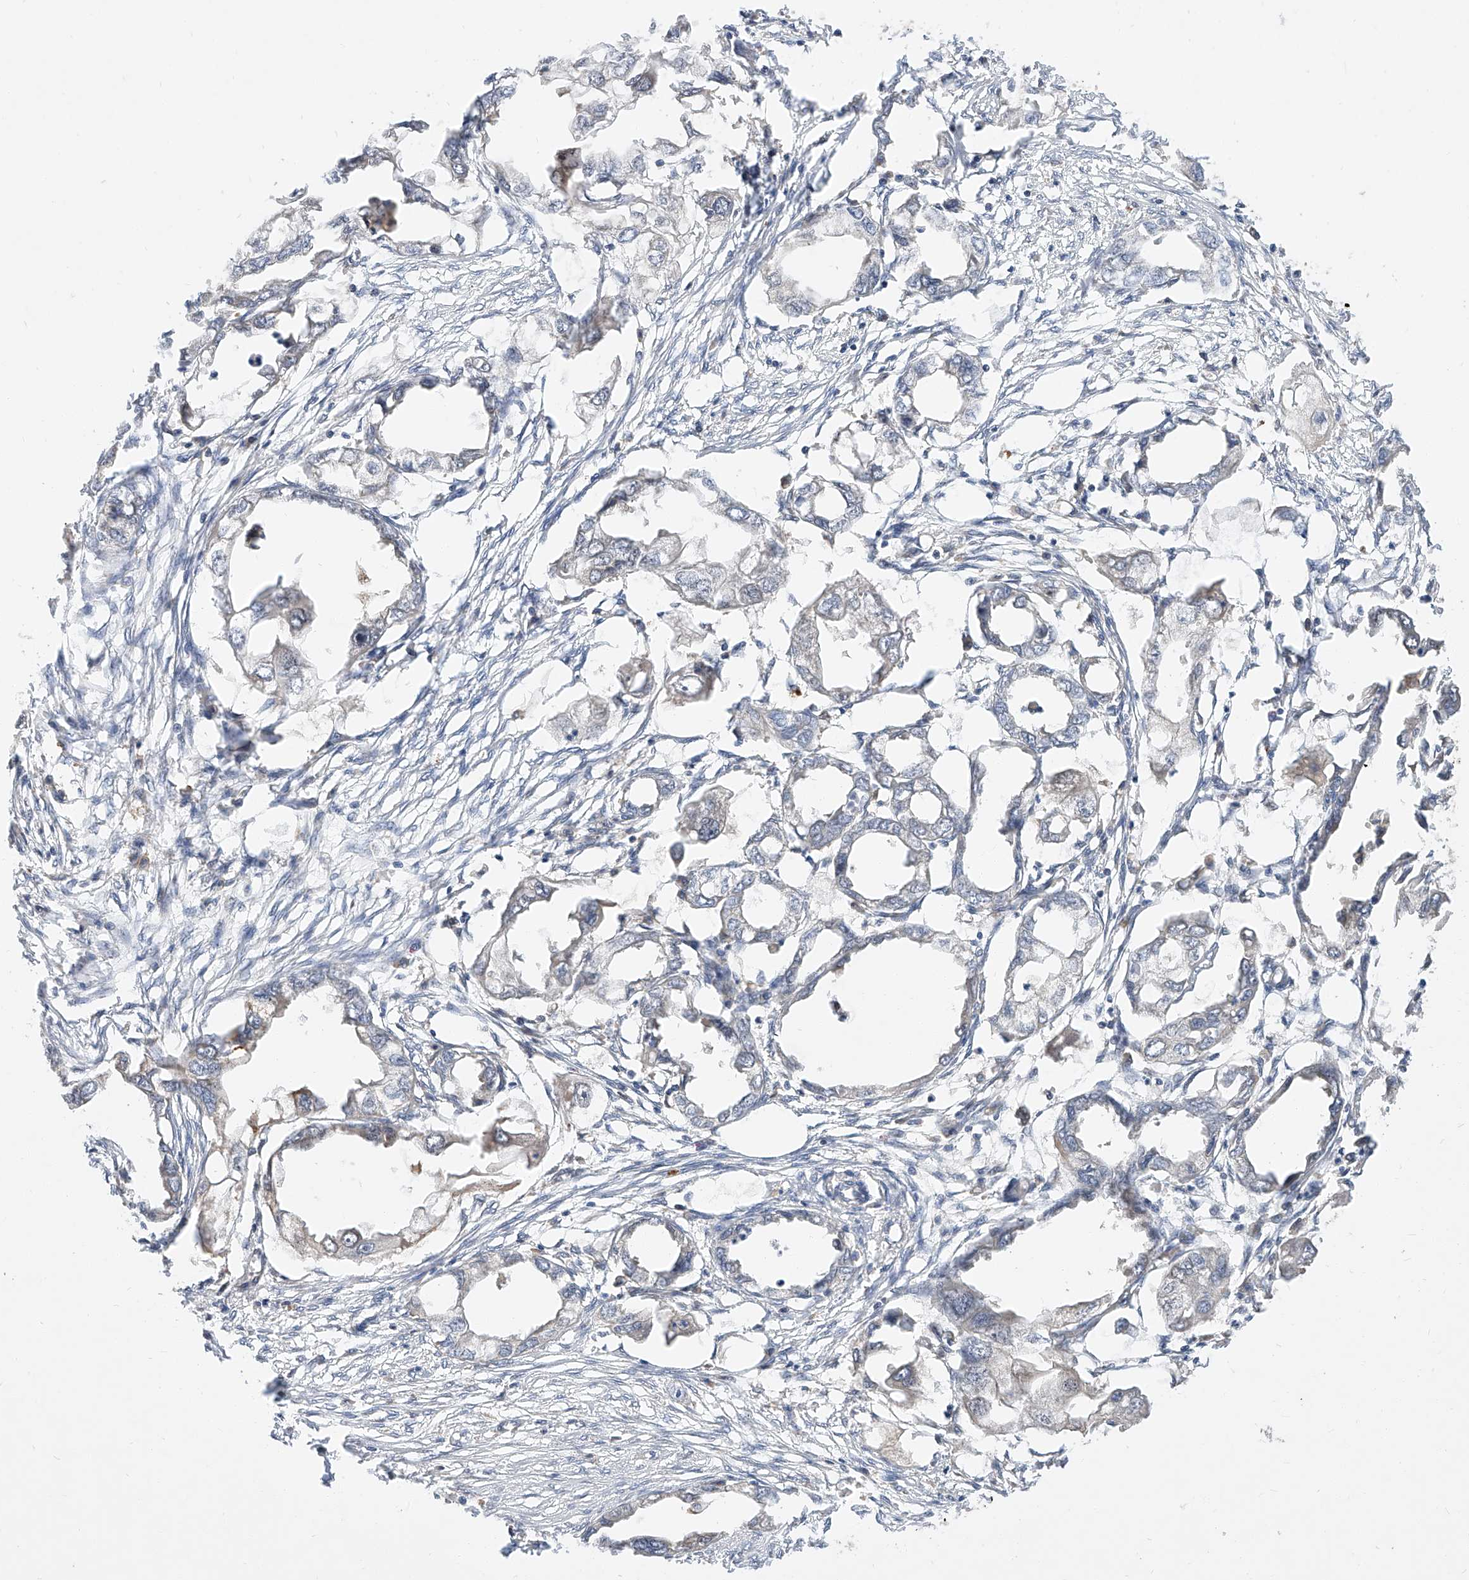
{"staining": {"intensity": "negative", "quantity": "none", "location": "none"}, "tissue": "endometrial cancer", "cell_type": "Tumor cells", "image_type": "cancer", "snomed": [{"axis": "morphology", "description": "Adenocarcinoma, NOS"}, {"axis": "morphology", "description": "Adenocarcinoma, metastatic, NOS"}, {"axis": "topography", "description": "Adipose tissue"}, {"axis": "topography", "description": "Endometrium"}], "caption": "A high-resolution photomicrograph shows IHC staining of endometrial metastatic adenocarcinoma, which displays no significant positivity in tumor cells.", "gene": "DIRAS3", "patient": {"sex": "female", "age": 67}}